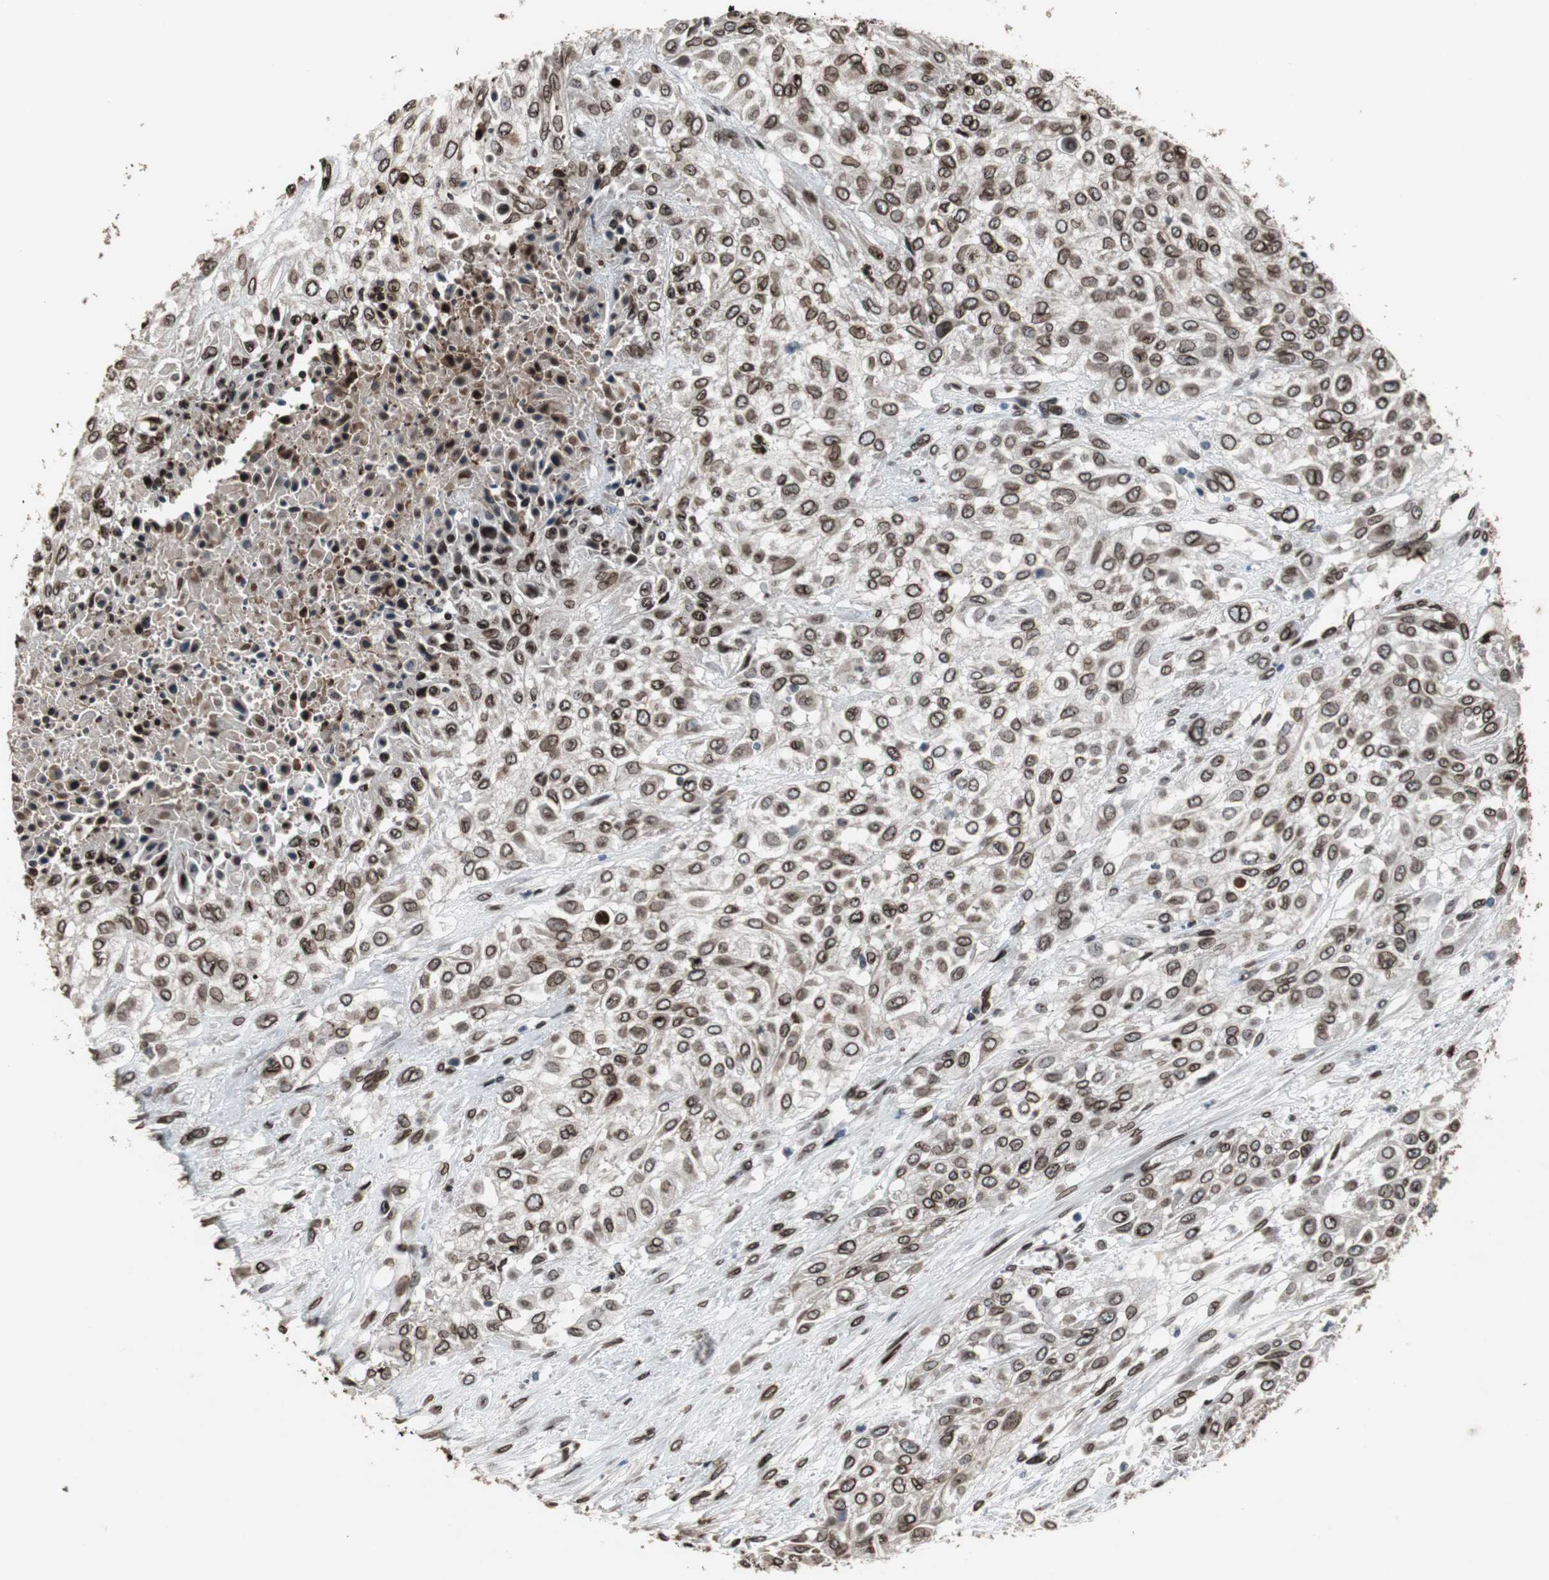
{"staining": {"intensity": "strong", "quantity": ">75%", "location": "cytoplasmic/membranous,nuclear"}, "tissue": "urothelial cancer", "cell_type": "Tumor cells", "image_type": "cancer", "snomed": [{"axis": "morphology", "description": "Urothelial carcinoma, High grade"}, {"axis": "topography", "description": "Urinary bladder"}], "caption": "This photomicrograph exhibits urothelial cancer stained with IHC to label a protein in brown. The cytoplasmic/membranous and nuclear of tumor cells show strong positivity for the protein. Nuclei are counter-stained blue.", "gene": "LMNA", "patient": {"sex": "male", "age": 57}}